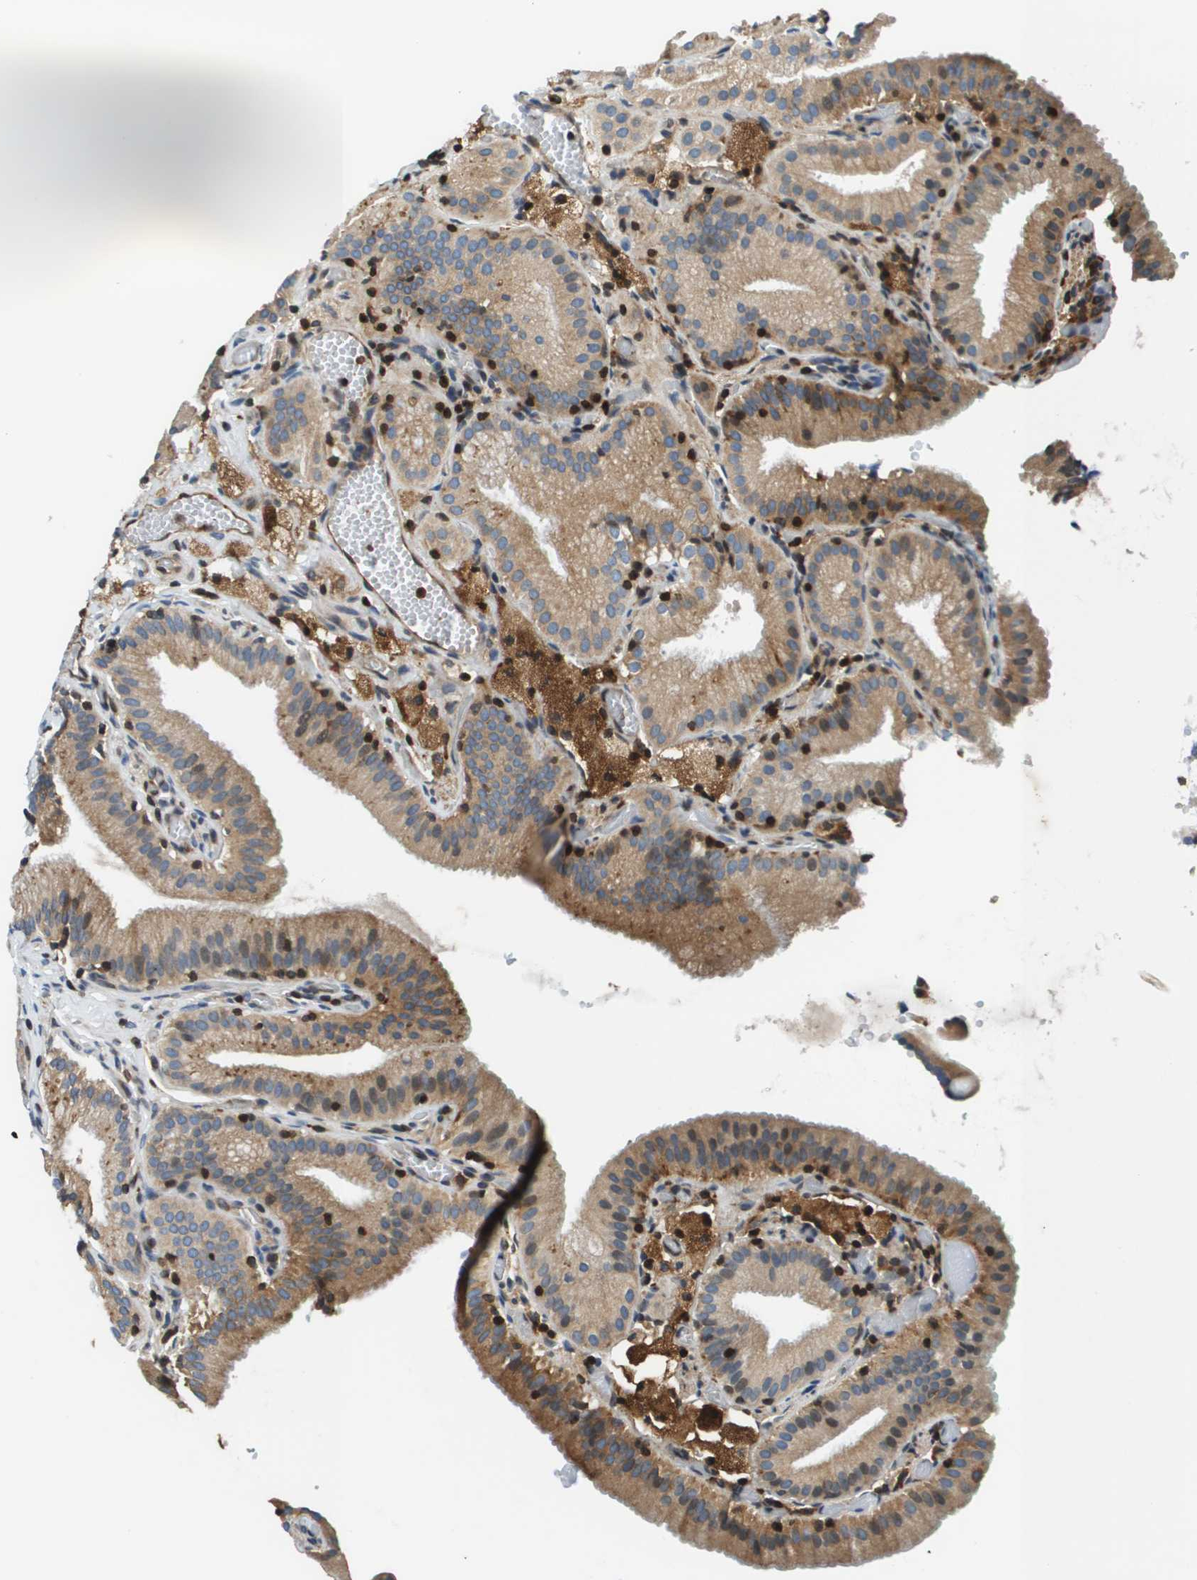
{"staining": {"intensity": "moderate", "quantity": ">75%", "location": "cytoplasmic/membranous"}, "tissue": "gallbladder", "cell_type": "Glandular cells", "image_type": "normal", "snomed": [{"axis": "morphology", "description": "Normal tissue, NOS"}, {"axis": "topography", "description": "Gallbladder"}], "caption": "Moderate cytoplasmic/membranous expression for a protein is present in approximately >75% of glandular cells of normal gallbladder using immunohistochemistry.", "gene": "ESYT1", "patient": {"sex": "male", "age": 54}}